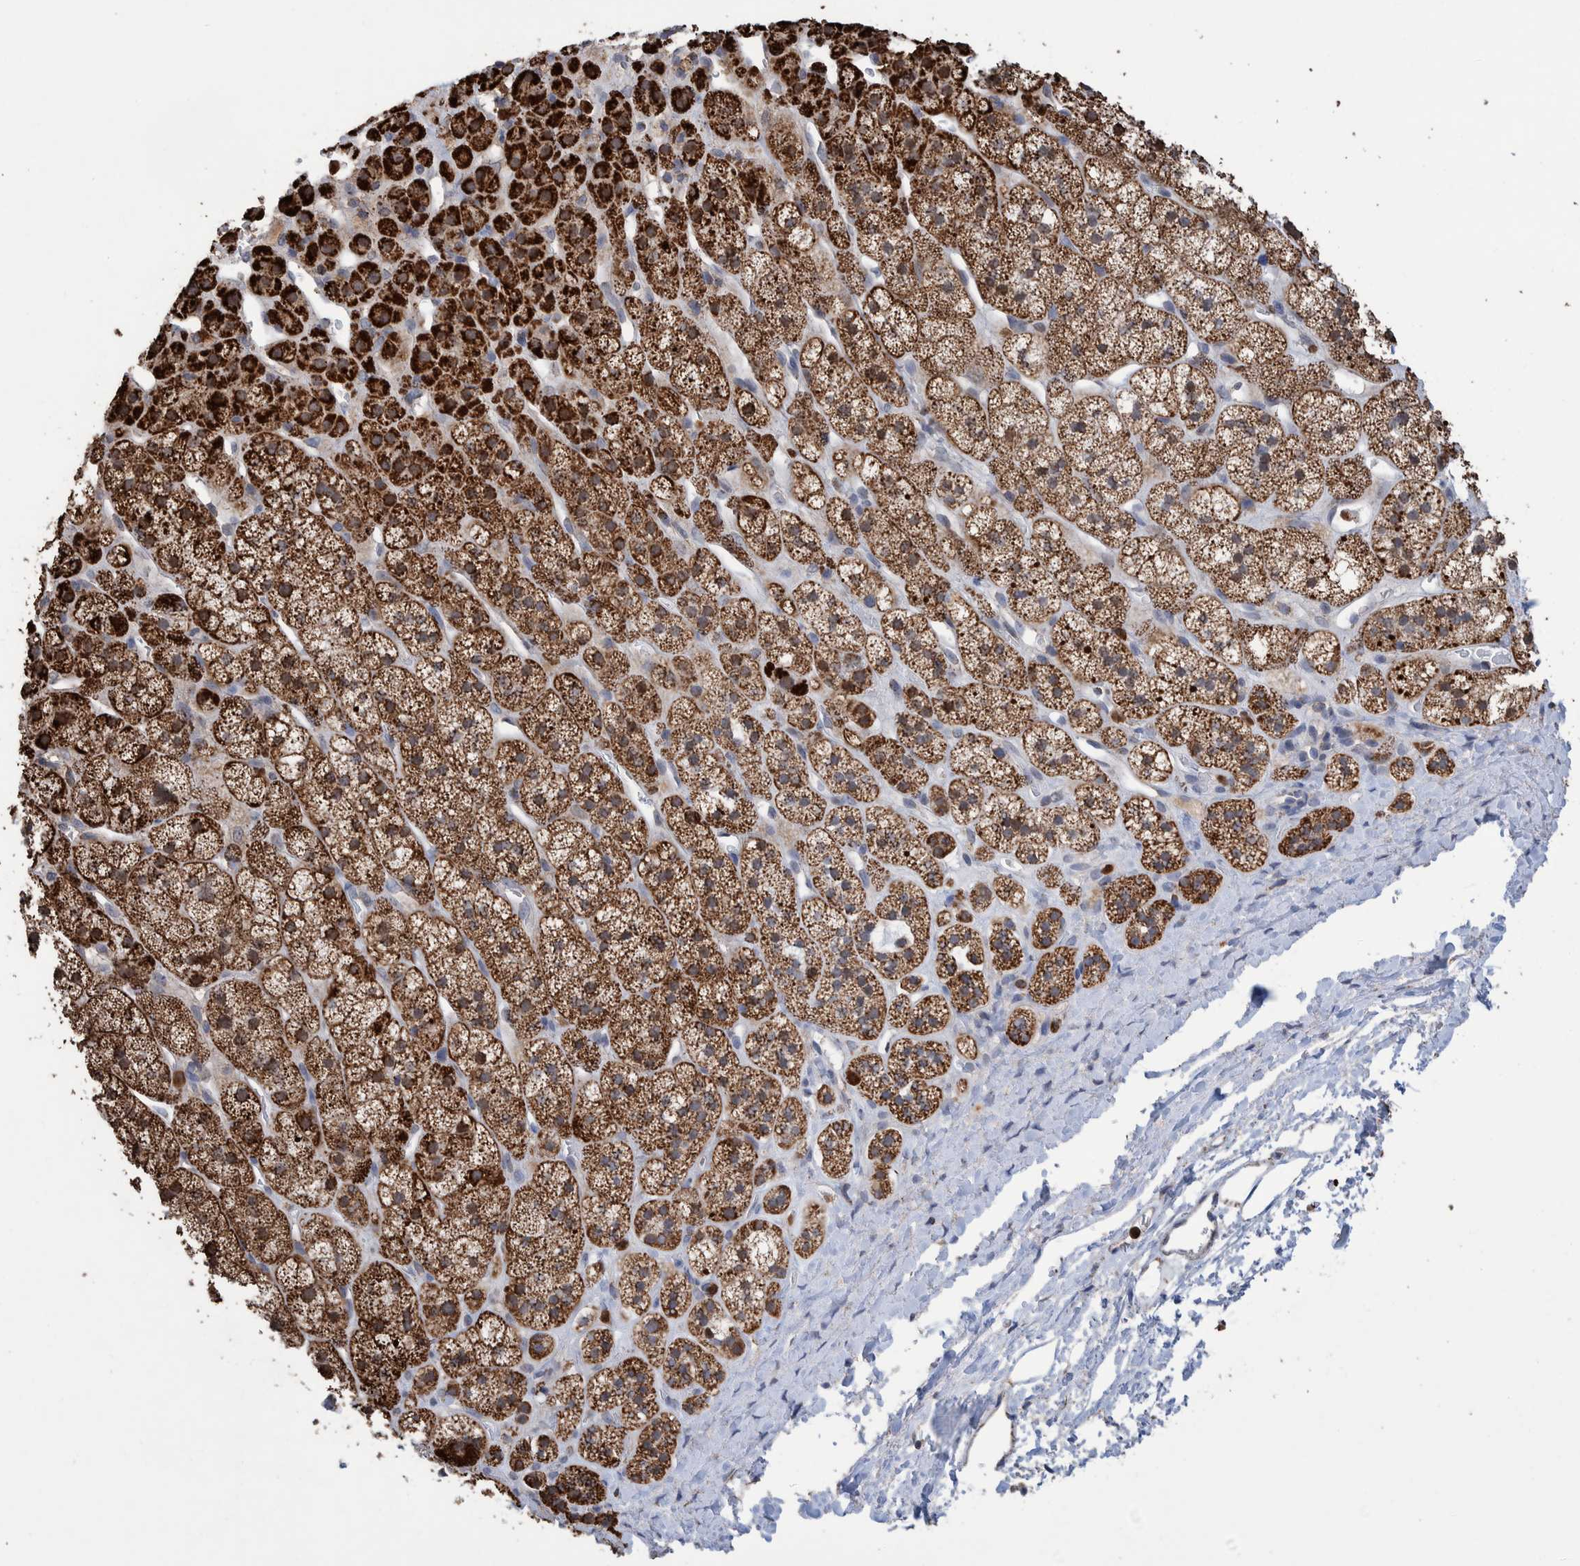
{"staining": {"intensity": "strong", "quantity": ">75%", "location": "cytoplasmic/membranous"}, "tissue": "adrenal gland", "cell_type": "Glandular cells", "image_type": "normal", "snomed": [{"axis": "morphology", "description": "Normal tissue, NOS"}, {"axis": "topography", "description": "Adrenal gland"}], "caption": "DAB (3,3'-diaminobenzidine) immunohistochemical staining of unremarkable human adrenal gland exhibits strong cytoplasmic/membranous protein expression in about >75% of glandular cells. (Brightfield microscopy of DAB IHC at high magnification).", "gene": "DECR1", "patient": {"sex": "male", "age": 56}}